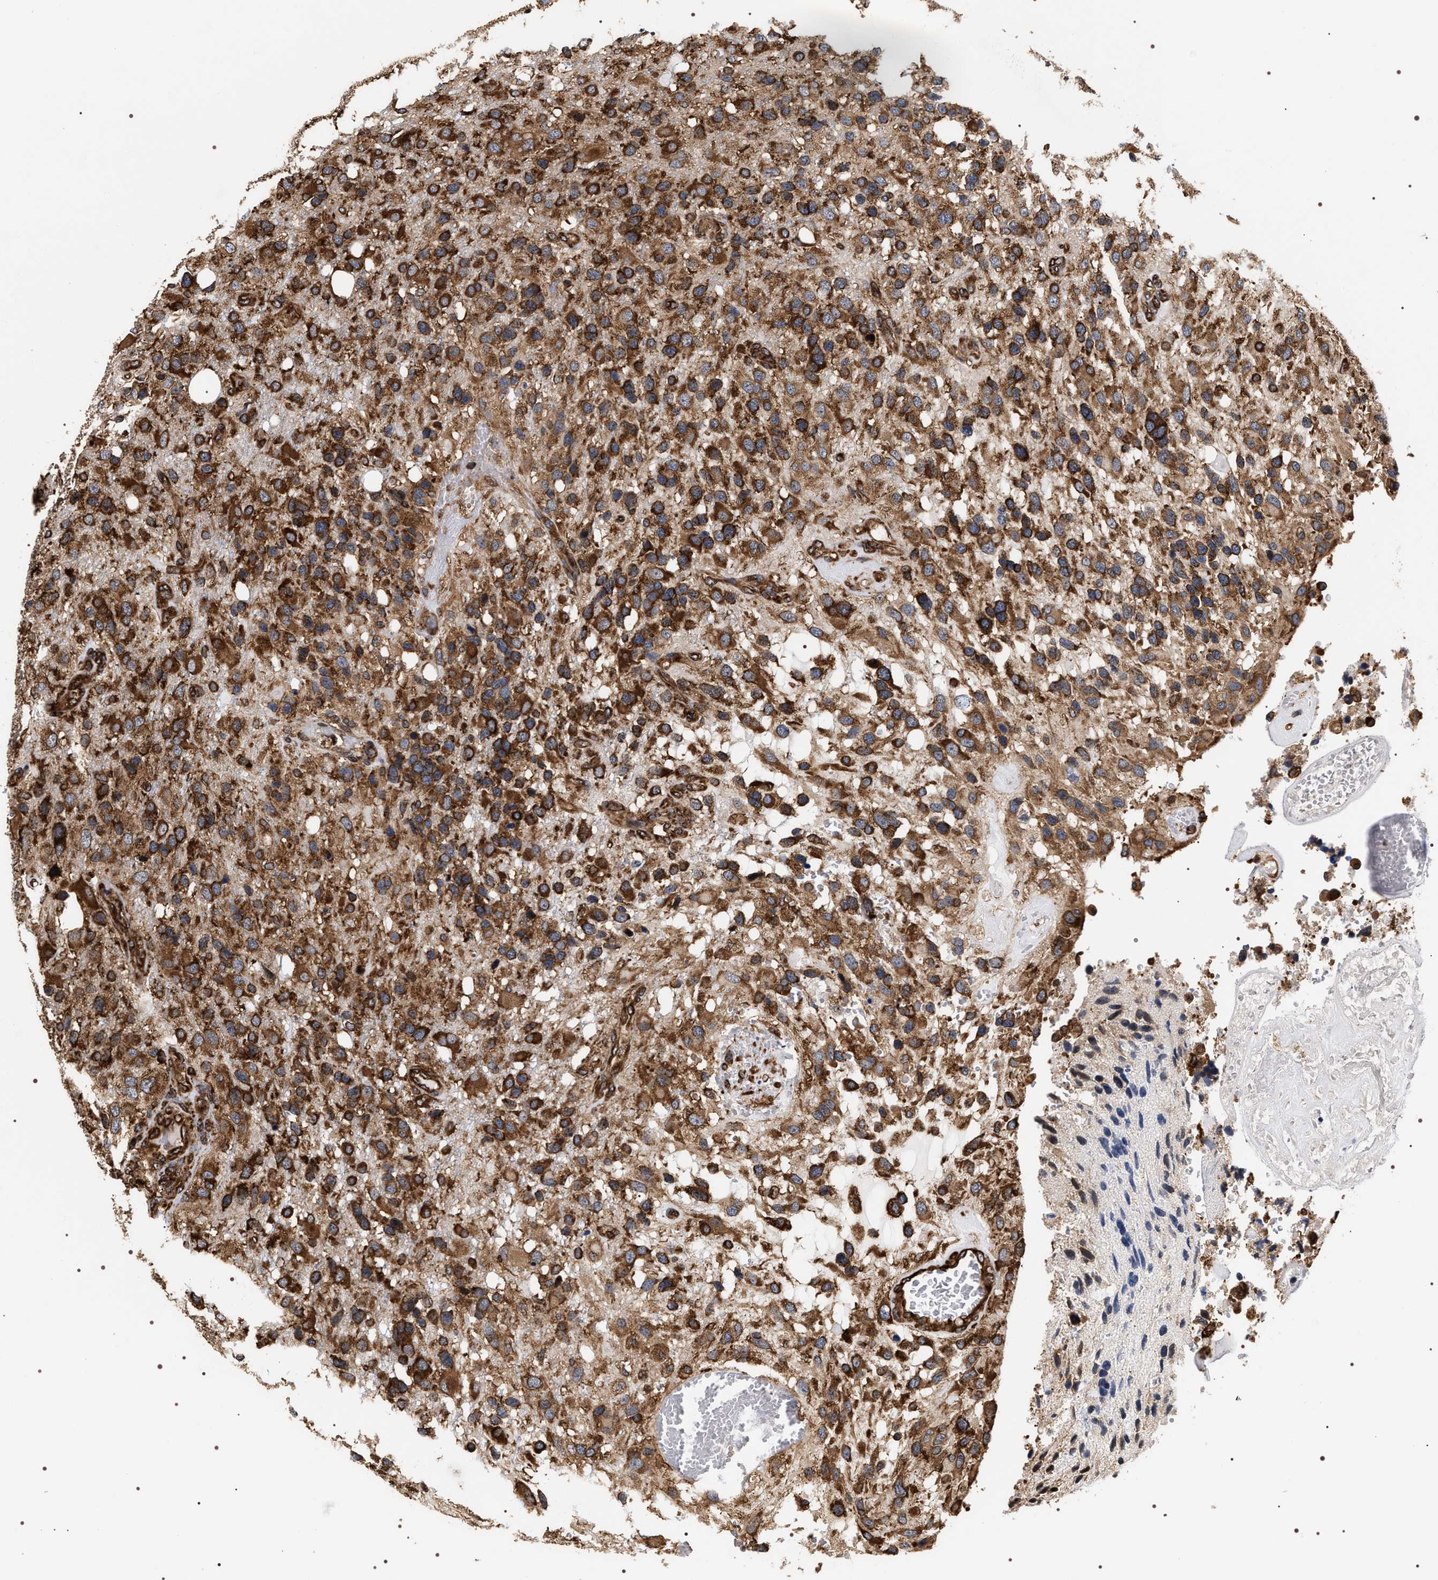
{"staining": {"intensity": "strong", "quantity": ">75%", "location": "cytoplasmic/membranous"}, "tissue": "glioma", "cell_type": "Tumor cells", "image_type": "cancer", "snomed": [{"axis": "morphology", "description": "Glioma, malignant, High grade"}, {"axis": "topography", "description": "Brain"}], "caption": "Immunohistochemical staining of malignant glioma (high-grade) shows high levels of strong cytoplasmic/membranous protein expression in about >75% of tumor cells. The staining is performed using DAB brown chromogen to label protein expression. The nuclei are counter-stained blue using hematoxylin.", "gene": "SERBP1", "patient": {"sex": "female", "age": 58}}